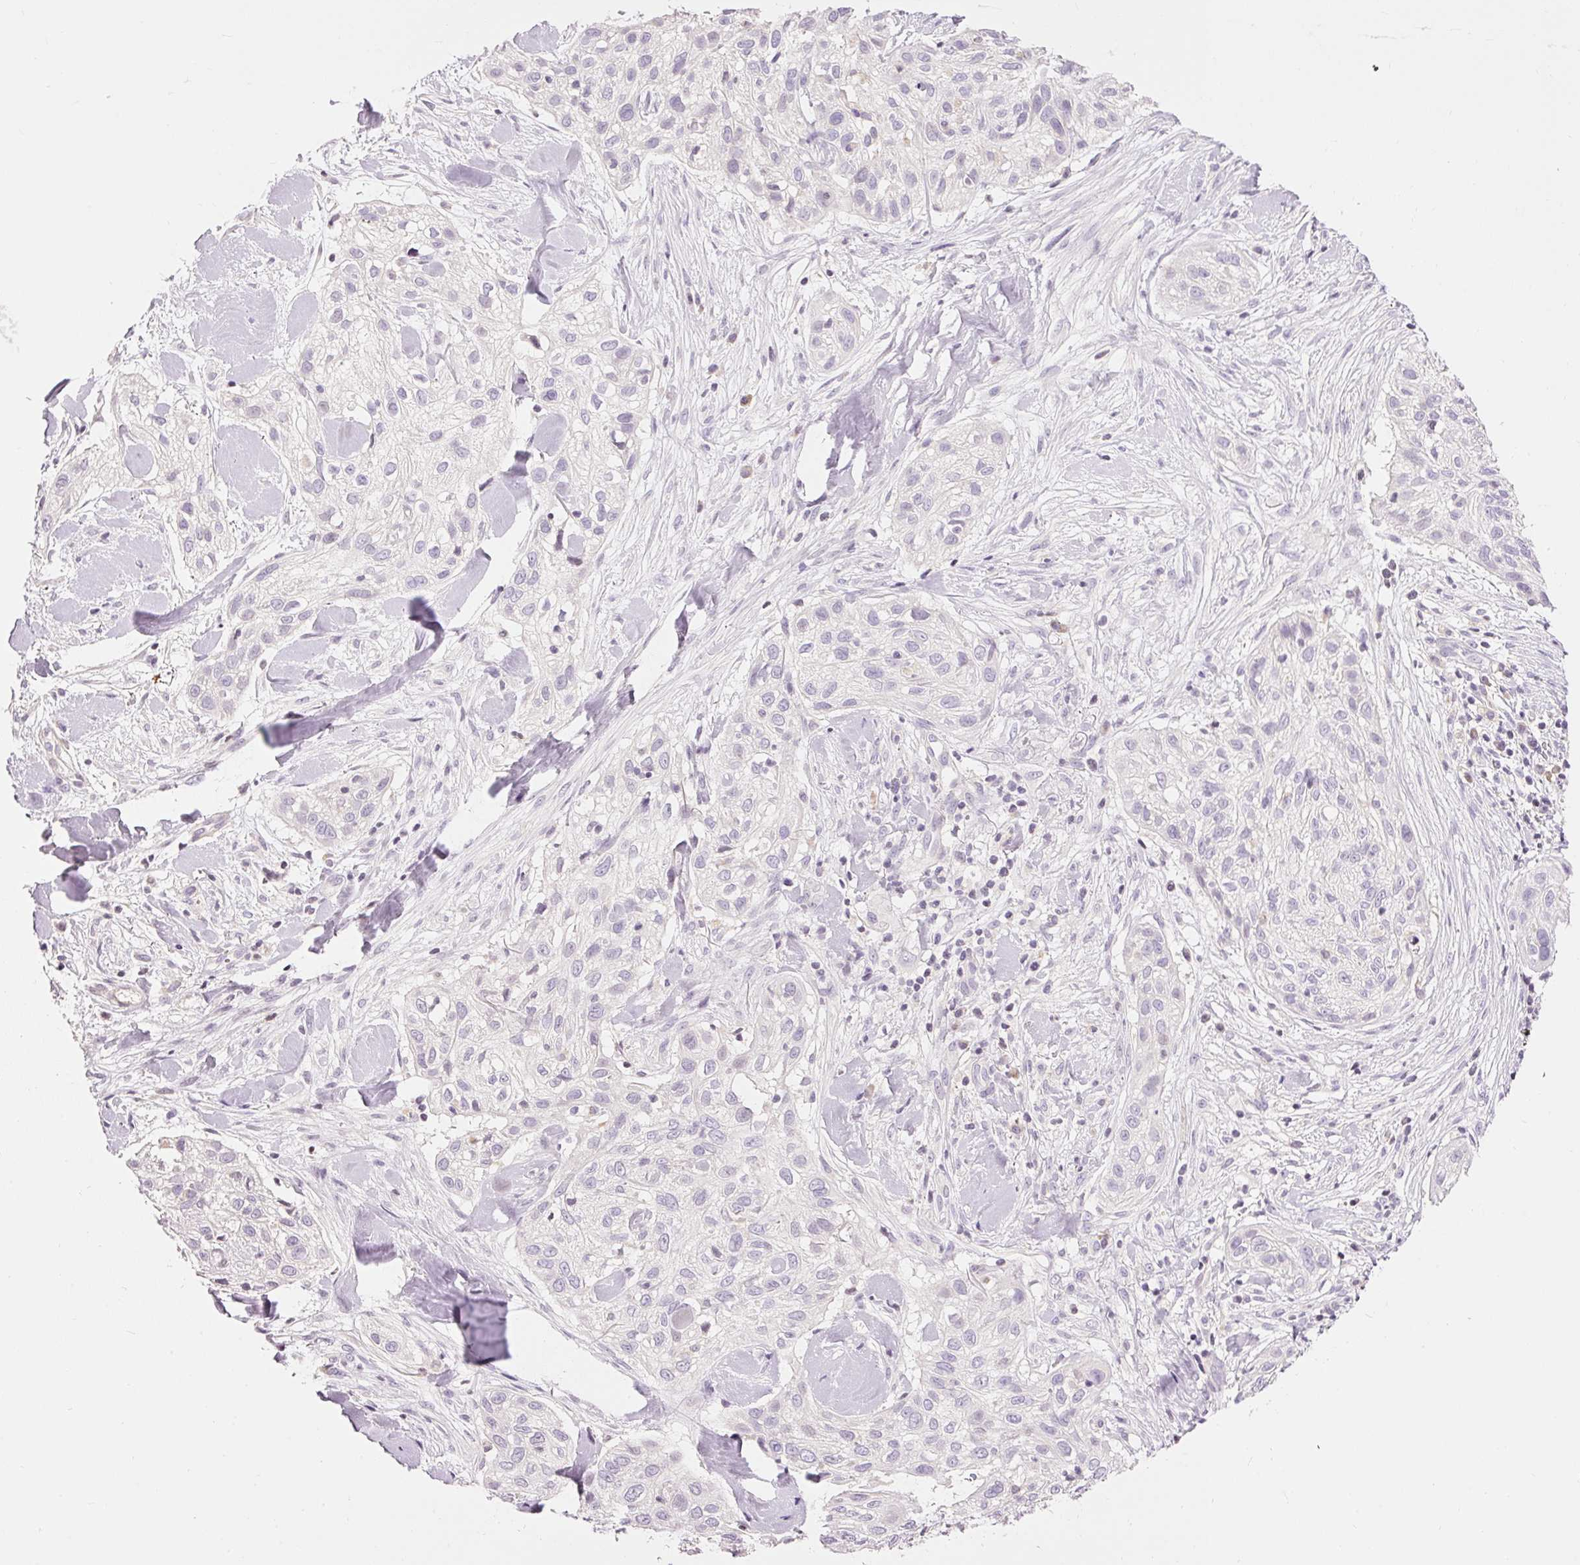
{"staining": {"intensity": "negative", "quantity": "none", "location": "none"}, "tissue": "skin cancer", "cell_type": "Tumor cells", "image_type": "cancer", "snomed": [{"axis": "morphology", "description": "Squamous cell carcinoma, NOS"}, {"axis": "topography", "description": "Skin"}], "caption": "Skin cancer (squamous cell carcinoma) was stained to show a protein in brown. There is no significant staining in tumor cells.", "gene": "ABHD11", "patient": {"sex": "male", "age": 82}}